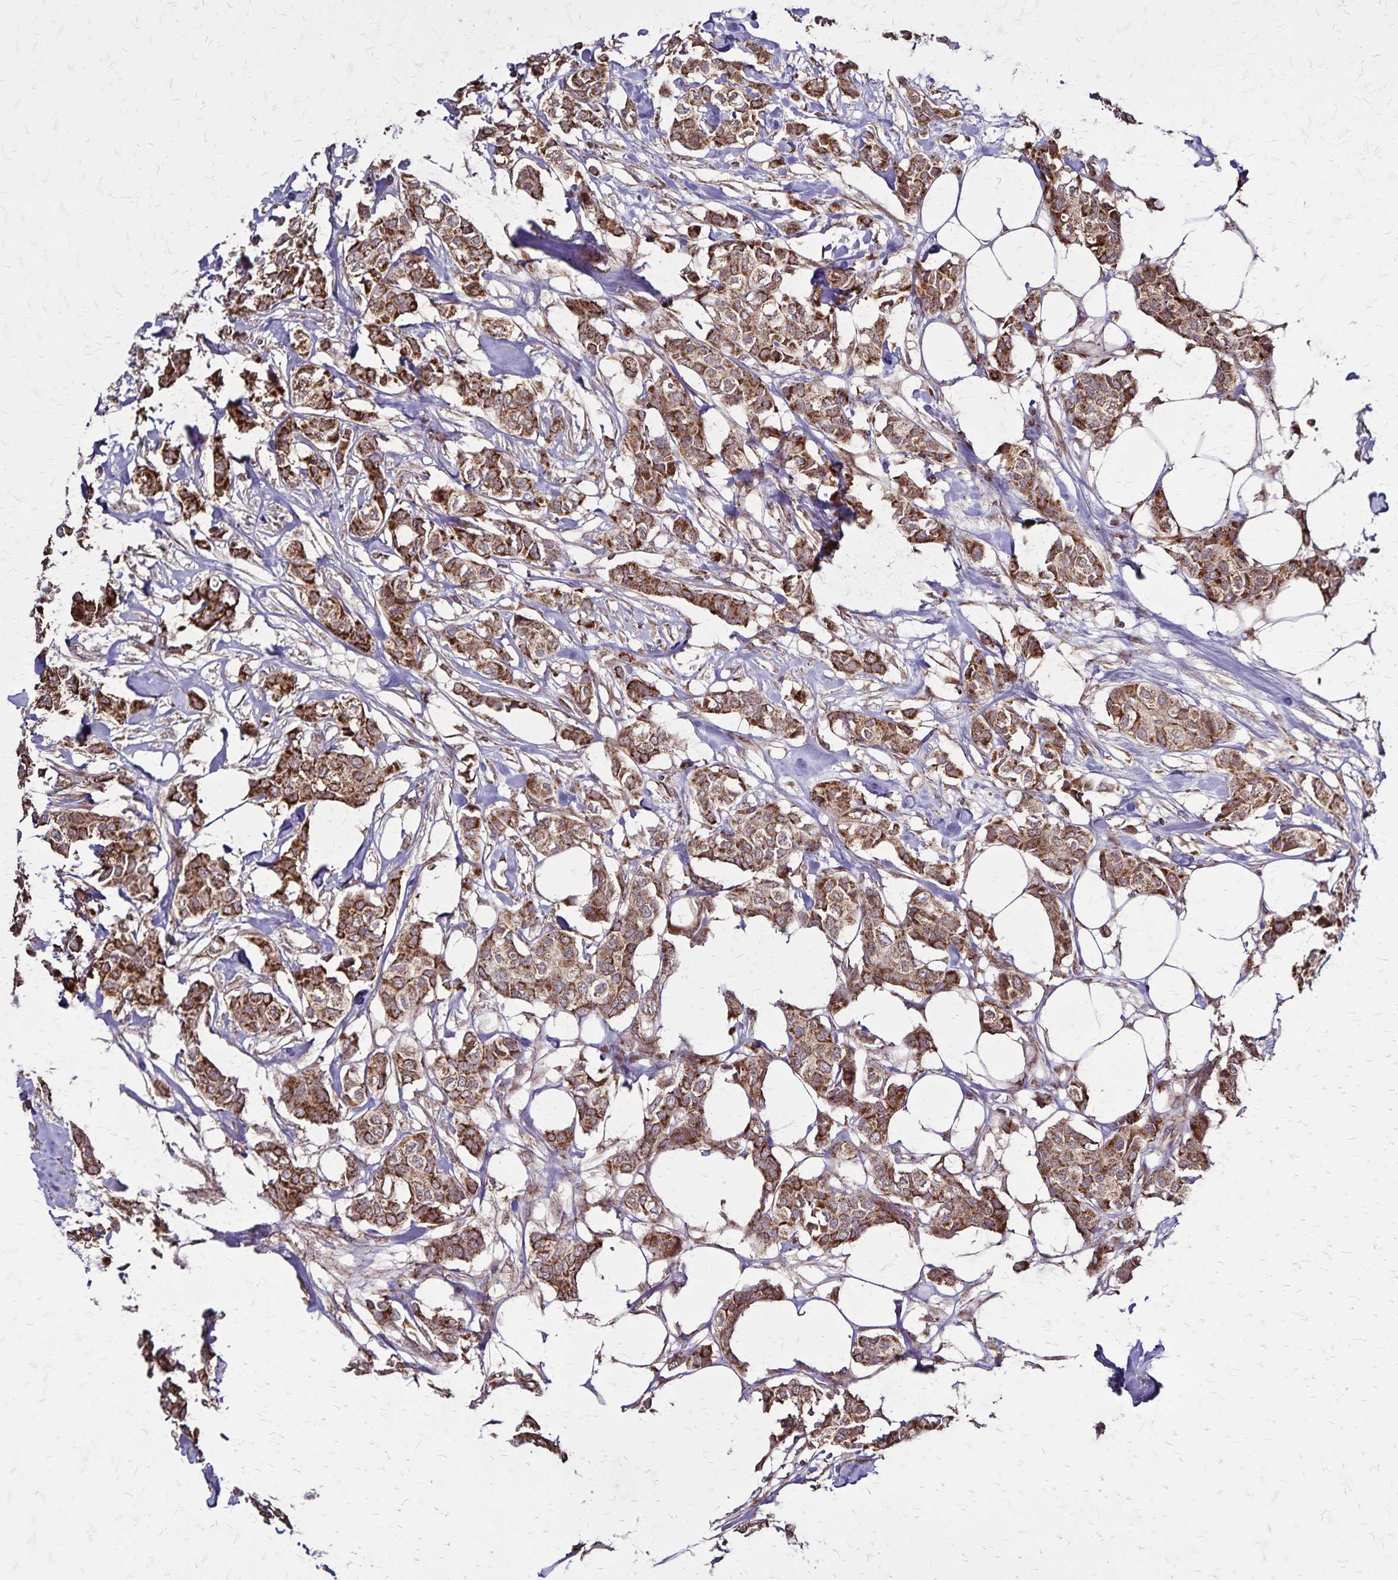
{"staining": {"intensity": "strong", "quantity": ">75%", "location": "cytoplasmic/membranous"}, "tissue": "breast cancer", "cell_type": "Tumor cells", "image_type": "cancer", "snomed": [{"axis": "morphology", "description": "Duct carcinoma"}, {"axis": "topography", "description": "Breast"}], "caption": "Breast infiltrating ductal carcinoma was stained to show a protein in brown. There is high levels of strong cytoplasmic/membranous expression in approximately >75% of tumor cells. Using DAB (3,3'-diaminobenzidine) (brown) and hematoxylin (blue) stains, captured at high magnification using brightfield microscopy.", "gene": "NFS1", "patient": {"sex": "female", "age": 62}}